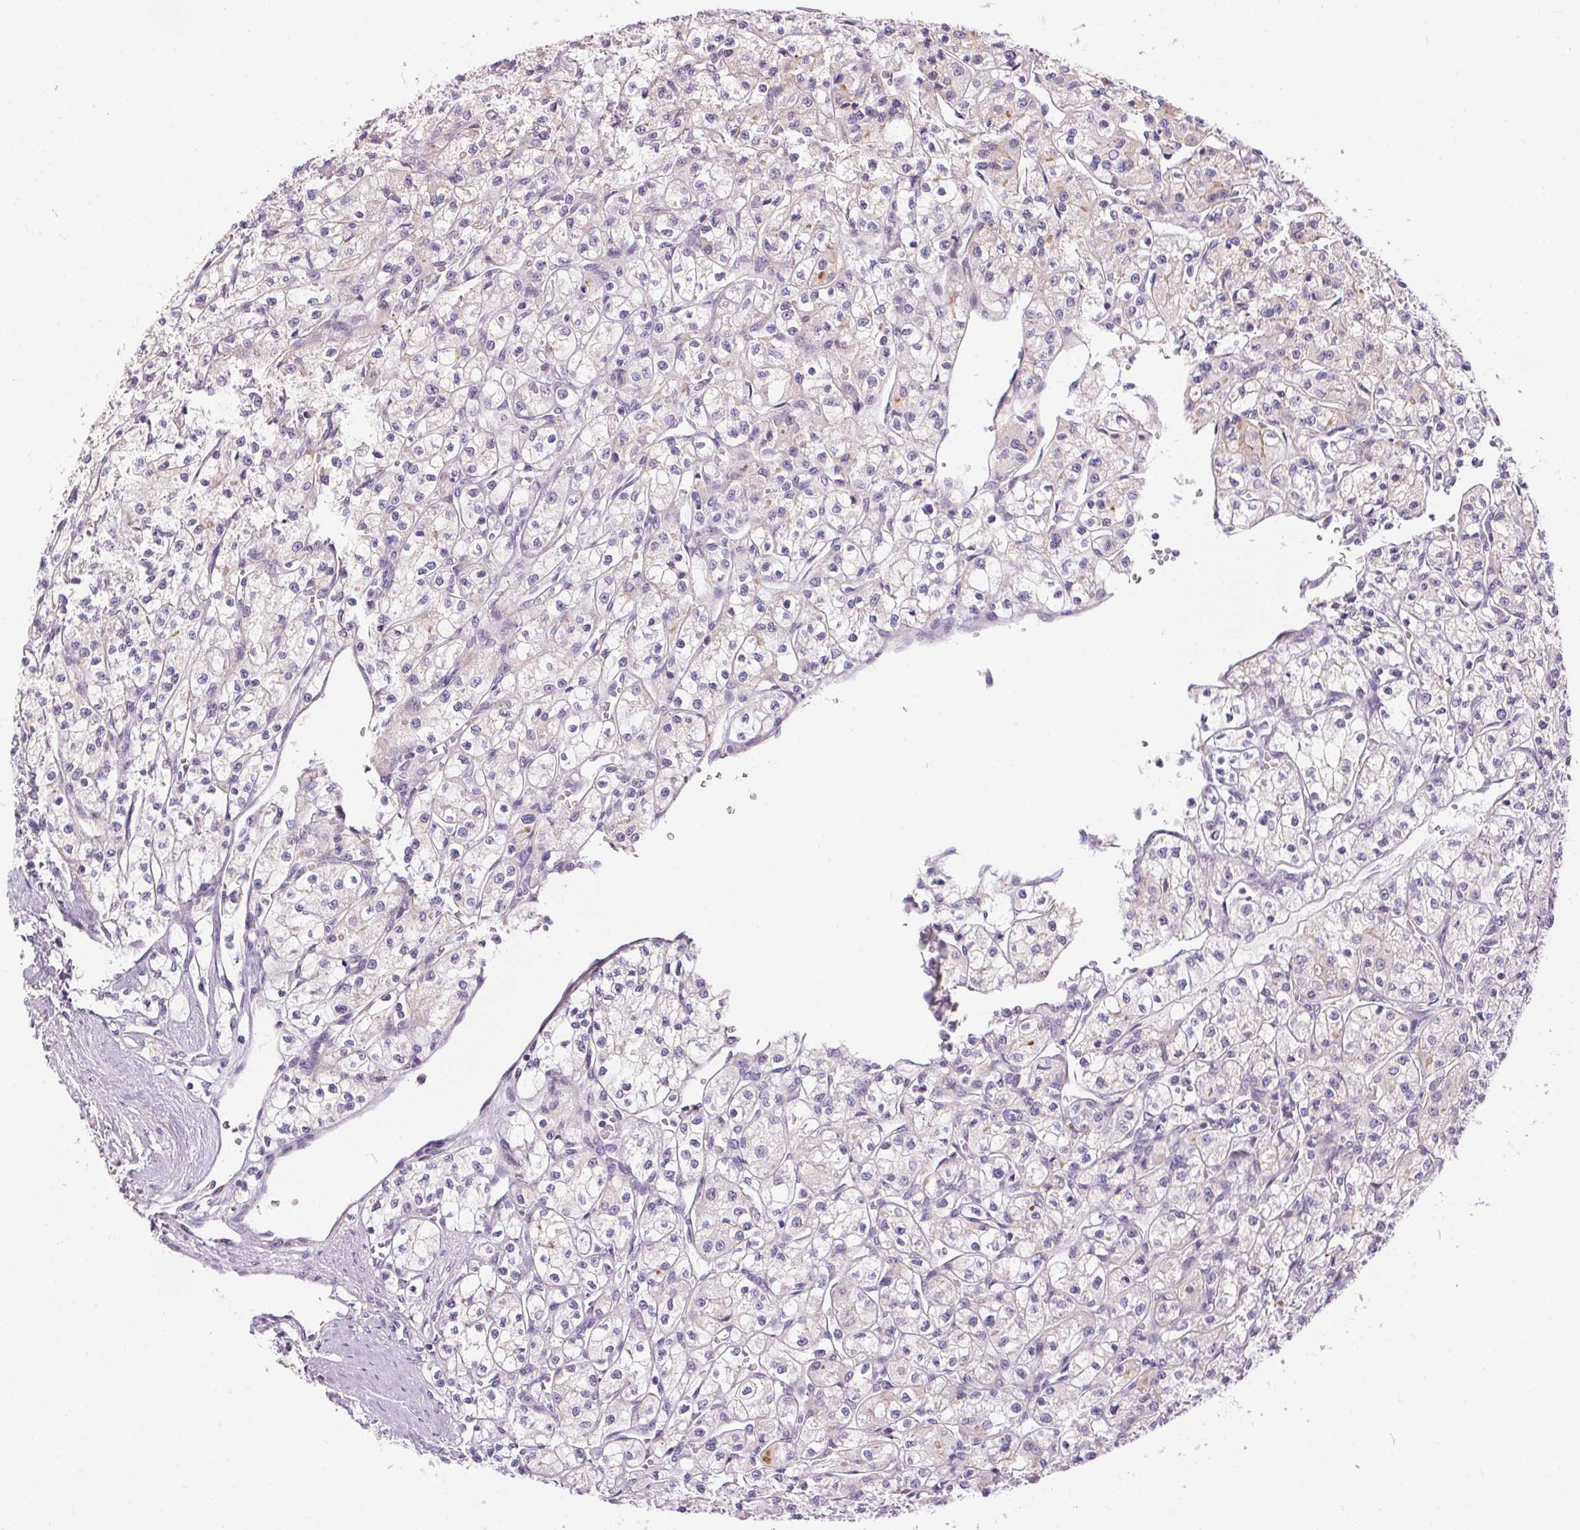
{"staining": {"intensity": "negative", "quantity": "none", "location": "none"}, "tissue": "renal cancer", "cell_type": "Tumor cells", "image_type": "cancer", "snomed": [{"axis": "morphology", "description": "Adenocarcinoma, NOS"}, {"axis": "topography", "description": "Kidney"}], "caption": "Renal cancer (adenocarcinoma) stained for a protein using IHC reveals no staining tumor cells.", "gene": "UNC13B", "patient": {"sex": "female", "age": 70}}